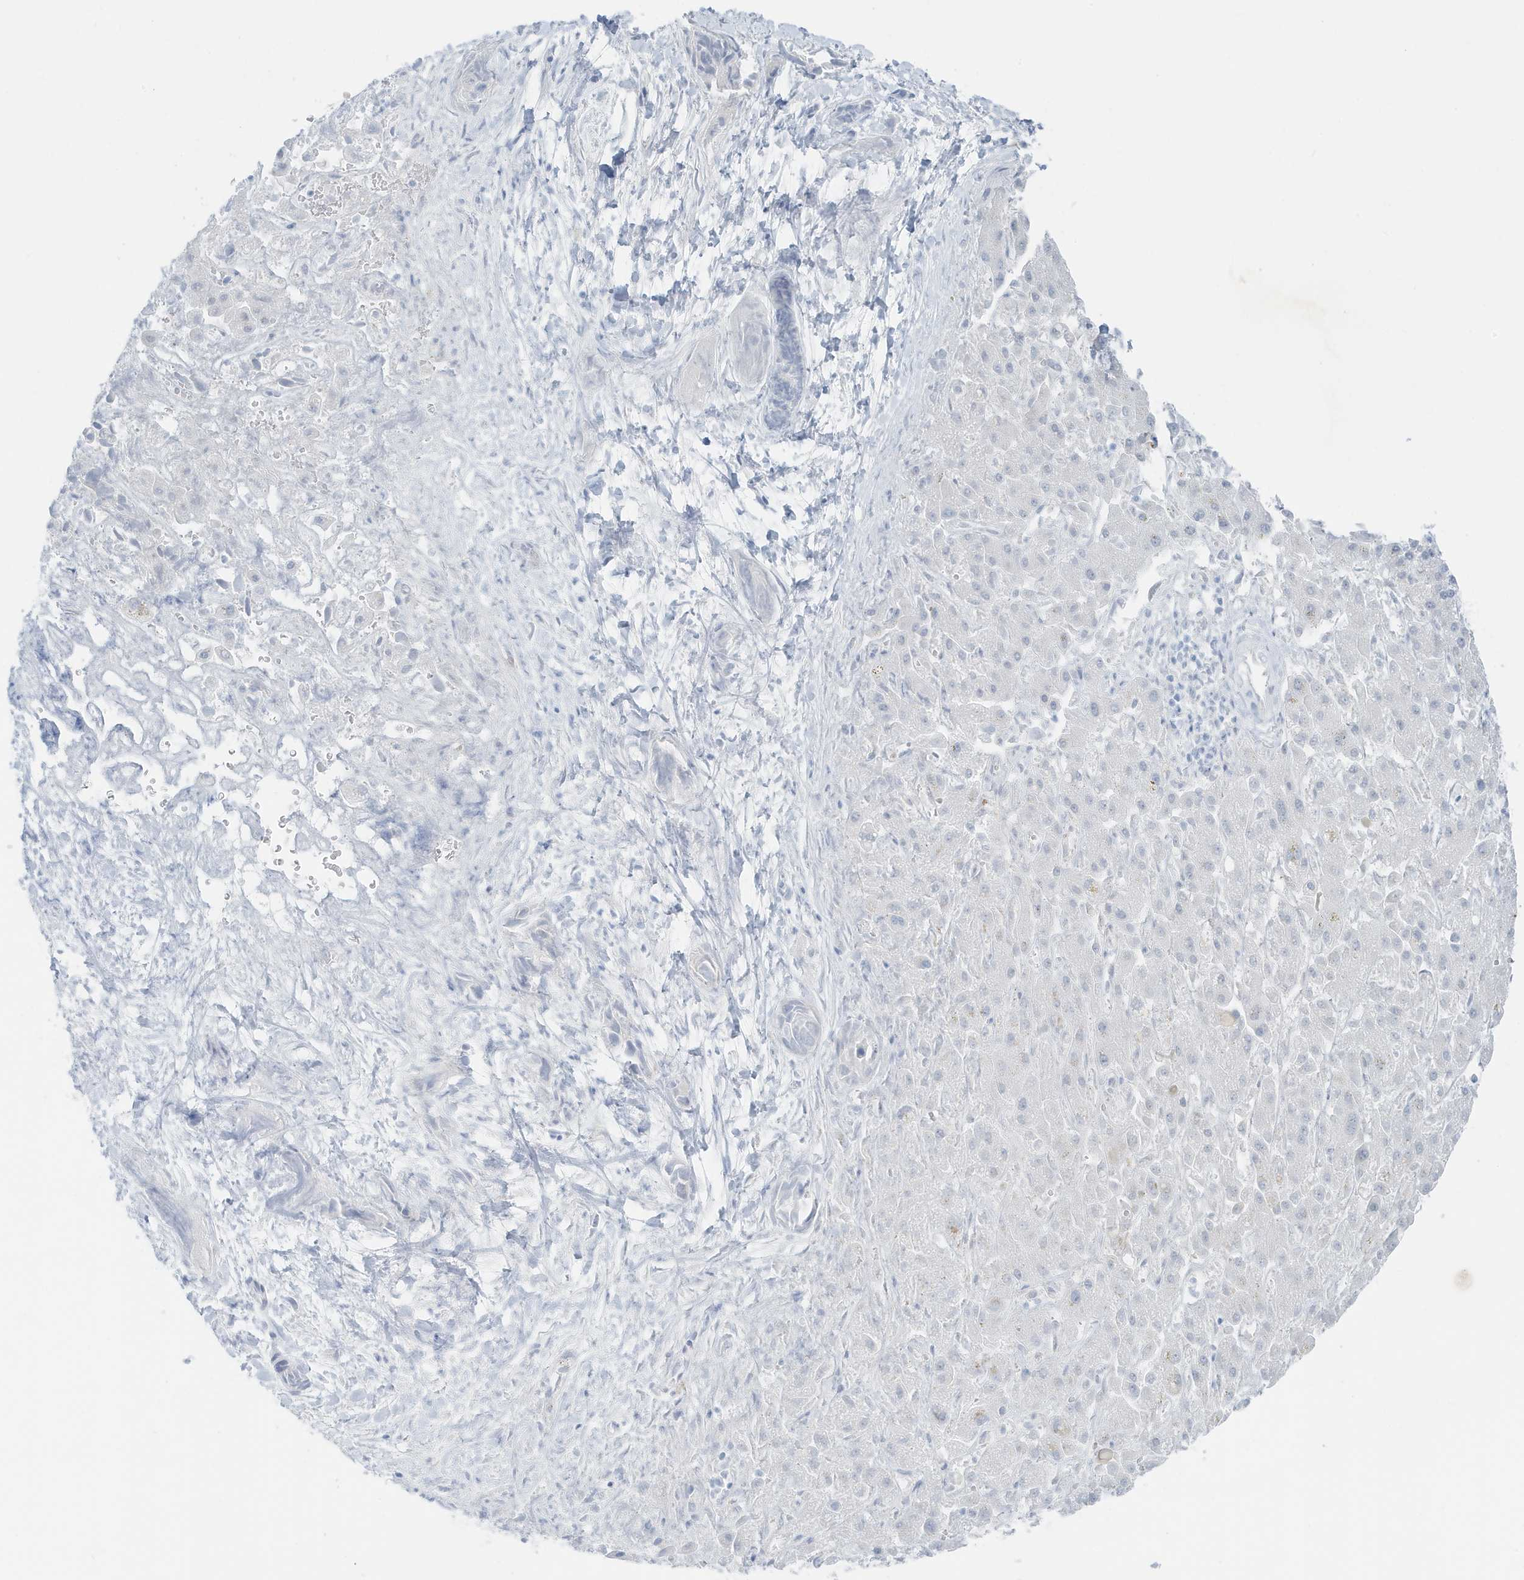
{"staining": {"intensity": "negative", "quantity": "none", "location": "none"}, "tissue": "liver cancer", "cell_type": "Tumor cells", "image_type": "cancer", "snomed": [{"axis": "morphology", "description": "Cholangiocarcinoma"}, {"axis": "topography", "description": "Liver"}], "caption": "Immunohistochemistry (IHC) micrograph of cholangiocarcinoma (liver) stained for a protein (brown), which reveals no positivity in tumor cells.", "gene": "ZFP64", "patient": {"sex": "female", "age": 52}}